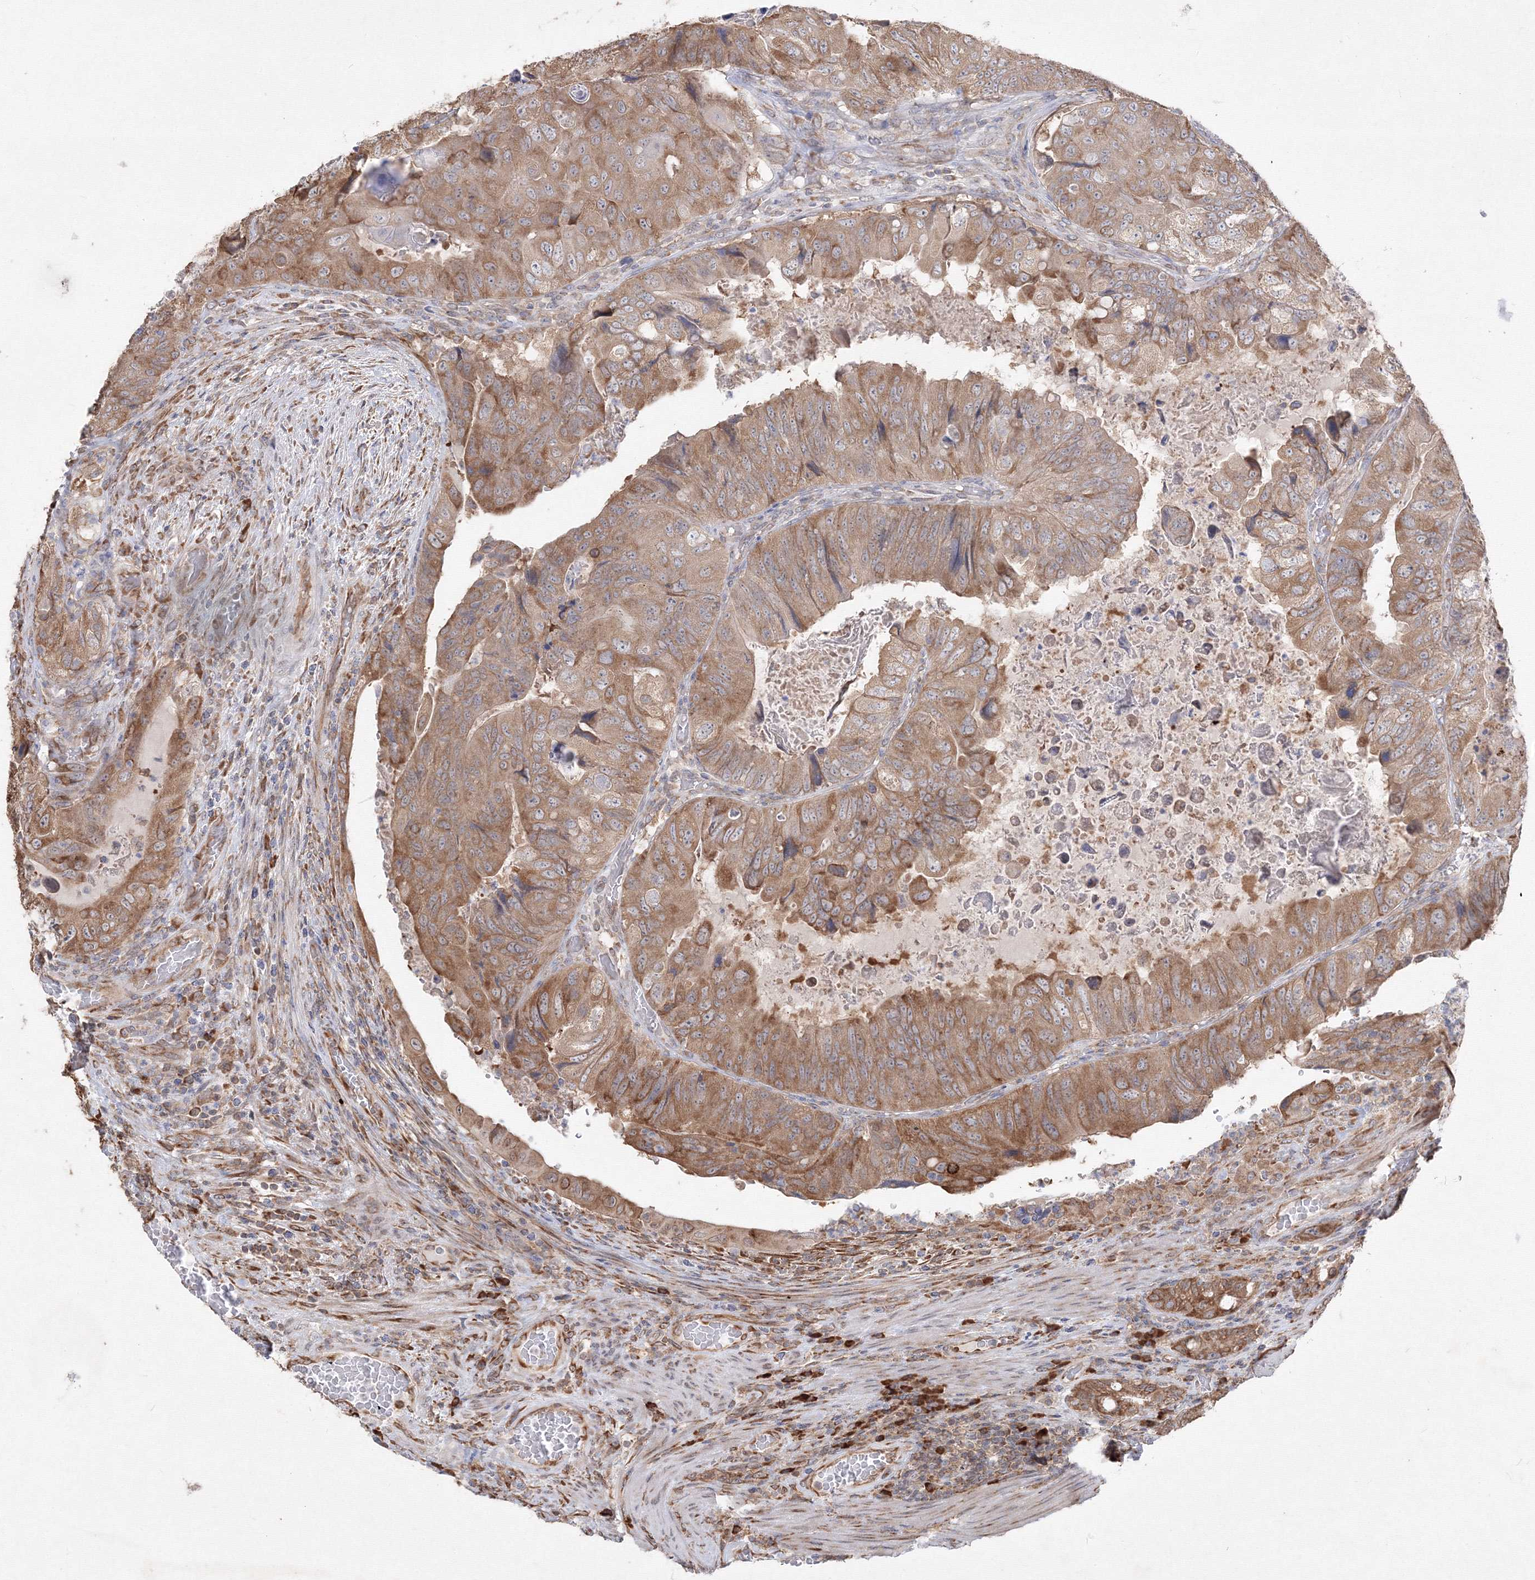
{"staining": {"intensity": "moderate", "quantity": ">75%", "location": "cytoplasmic/membranous"}, "tissue": "colorectal cancer", "cell_type": "Tumor cells", "image_type": "cancer", "snomed": [{"axis": "morphology", "description": "Adenocarcinoma, NOS"}, {"axis": "topography", "description": "Rectum"}], "caption": "This is a photomicrograph of immunohistochemistry staining of adenocarcinoma (colorectal), which shows moderate expression in the cytoplasmic/membranous of tumor cells.", "gene": "FBXL8", "patient": {"sex": "male", "age": 63}}